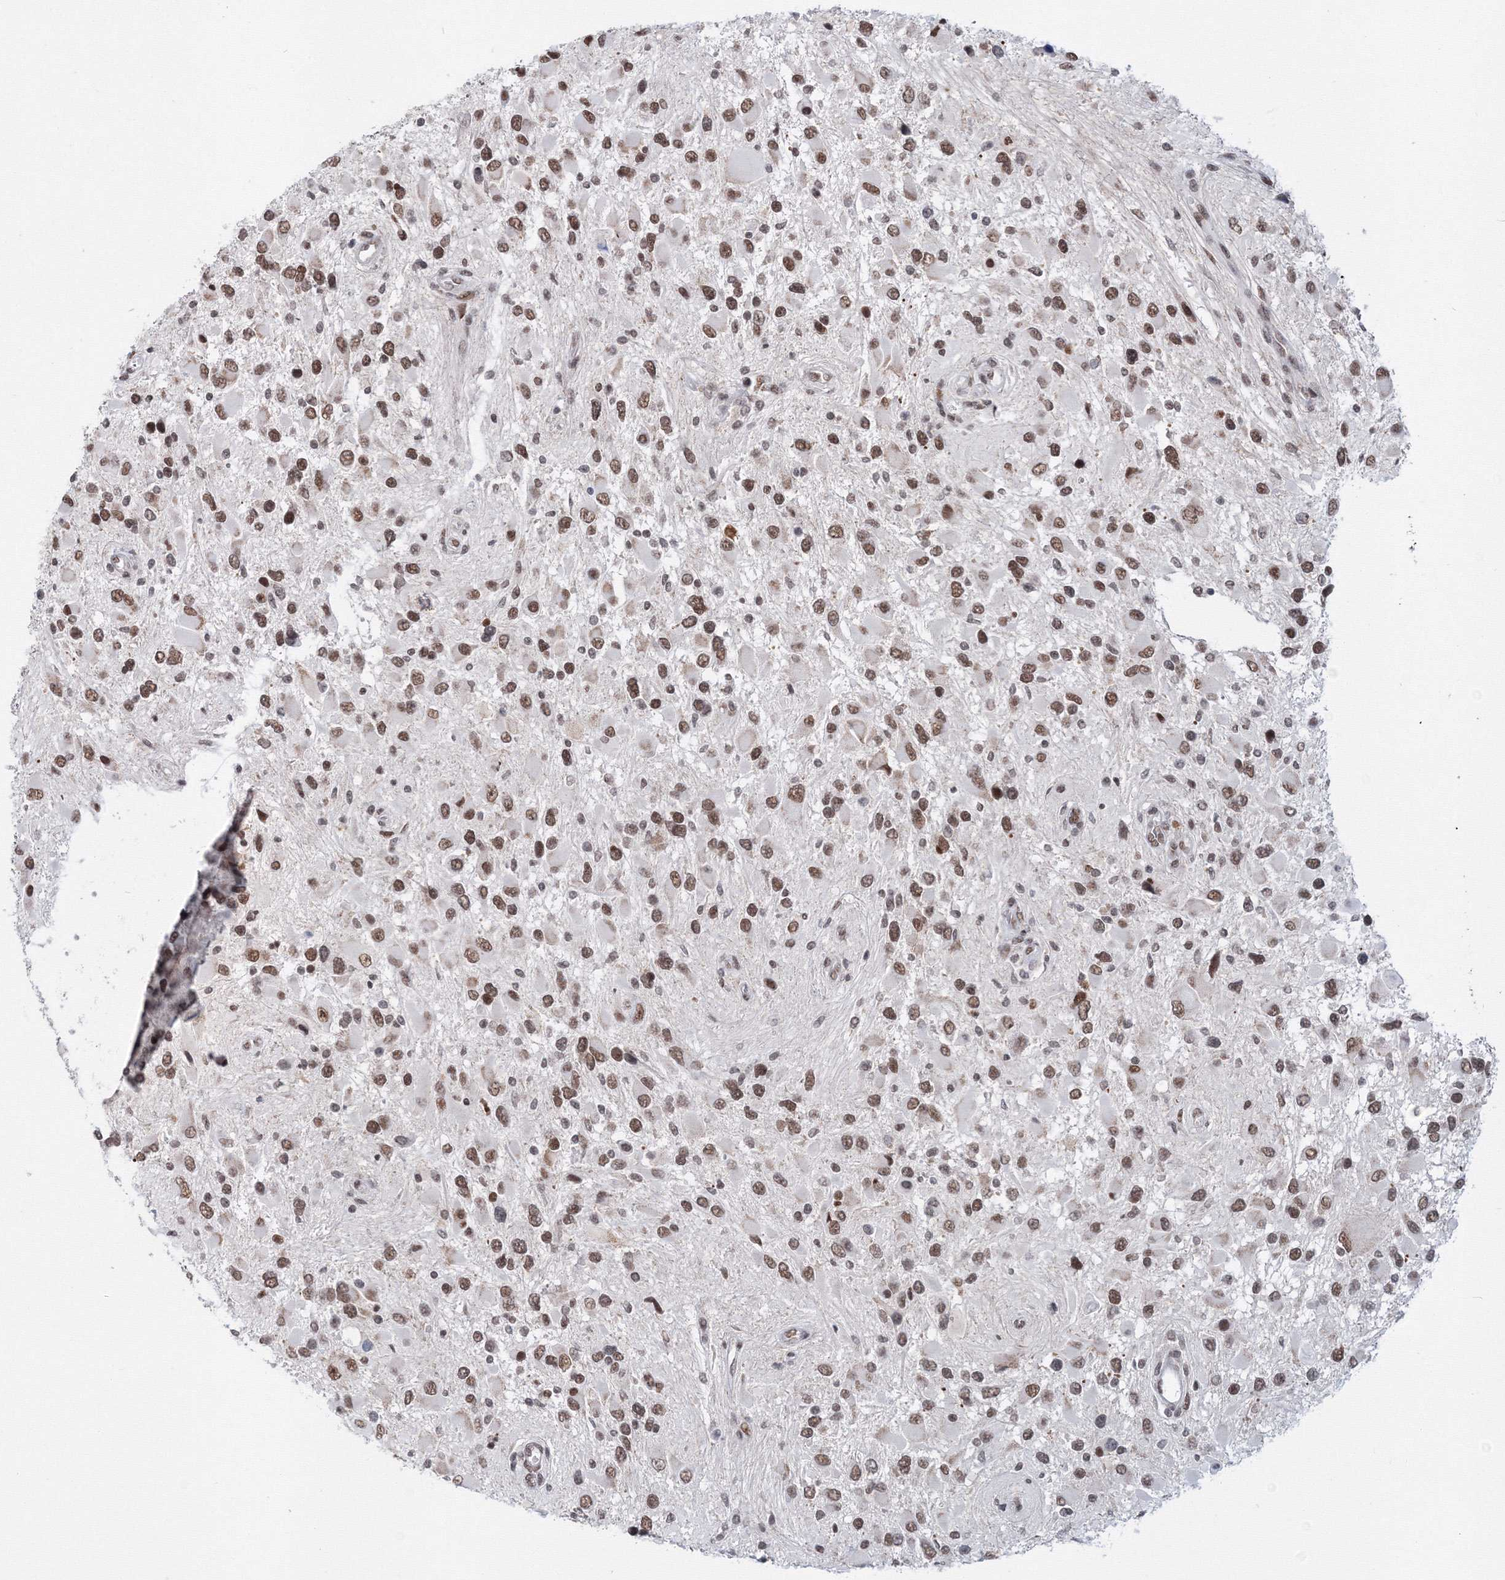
{"staining": {"intensity": "moderate", "quantity": ">75%", "location": "nuclear"}, "tissue": "glioma", "cell_type": "Tumor cells", "image_type": "cancer", "snomed": [{"axis": "morphology", "description": "Glioma, malignant, High grade"}, {"axis": "topography", "description": "Brain"}], "caption": "High-power microscopy captured an immunohistochemistry (IHC) photomicrograph of glioma, revealing moderate nuclear staining in approximately >75% of tumor cells.", "gene": "SF3B6", "patient": {"sex": "male", "age": 53}}